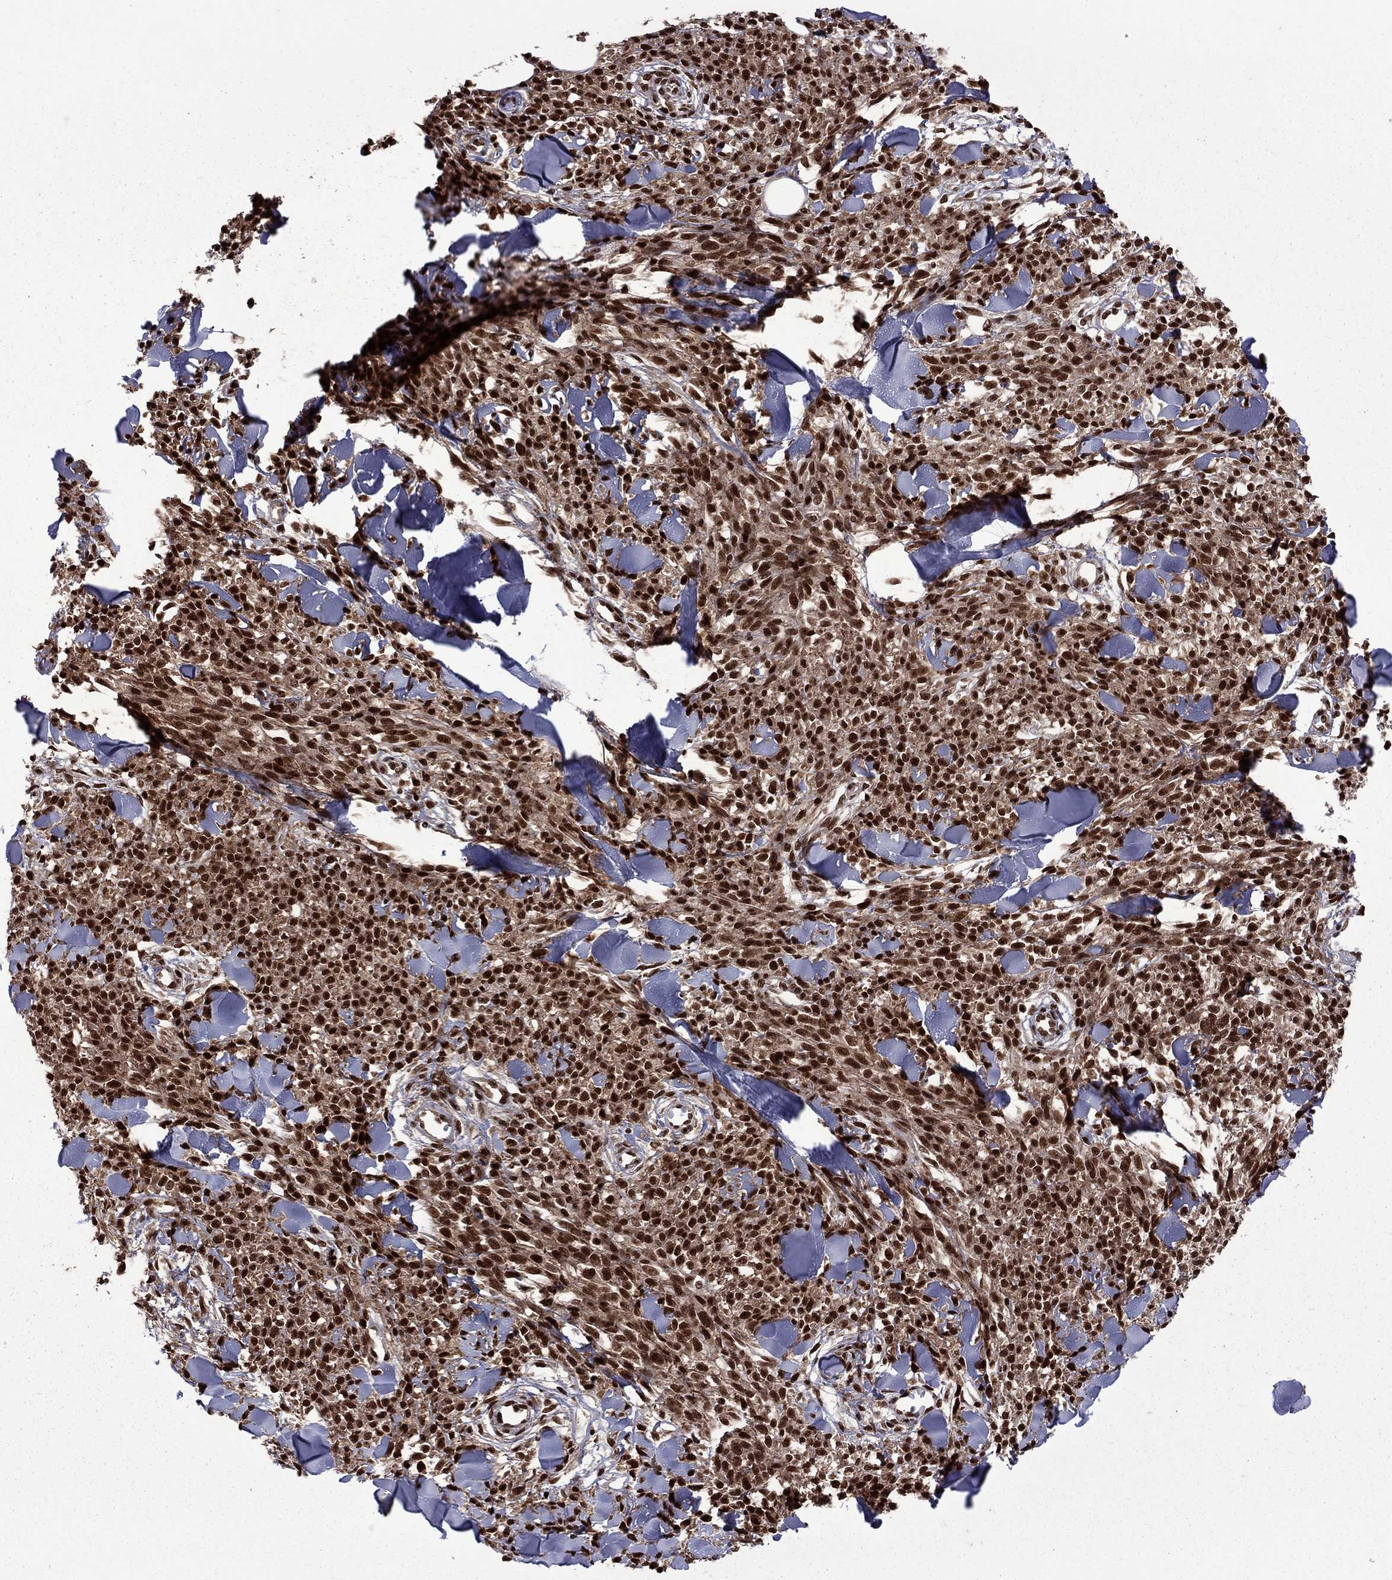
{"staining": {"intensity": "strong", "quantity": ">75%", "location": "nuclear"}, "tissue": "melanoma", "cell_type": "Tumor cells", "image_type": "cancer", "snomed": [{"axis": "morphology", "description": "Malignant melanoma, NOS"}, {"axis": "topography", "description": "Skin"}, {"axis": "topography", "description": "Skin of trunk"}], "caption": "Malignant melanoma was stained to show a protein in brown. There is high levels of strong nuclear expression in approximately >75% of tumor cells.", "gene": "MED25", "patient": {"sex": "male", "age": 74}}